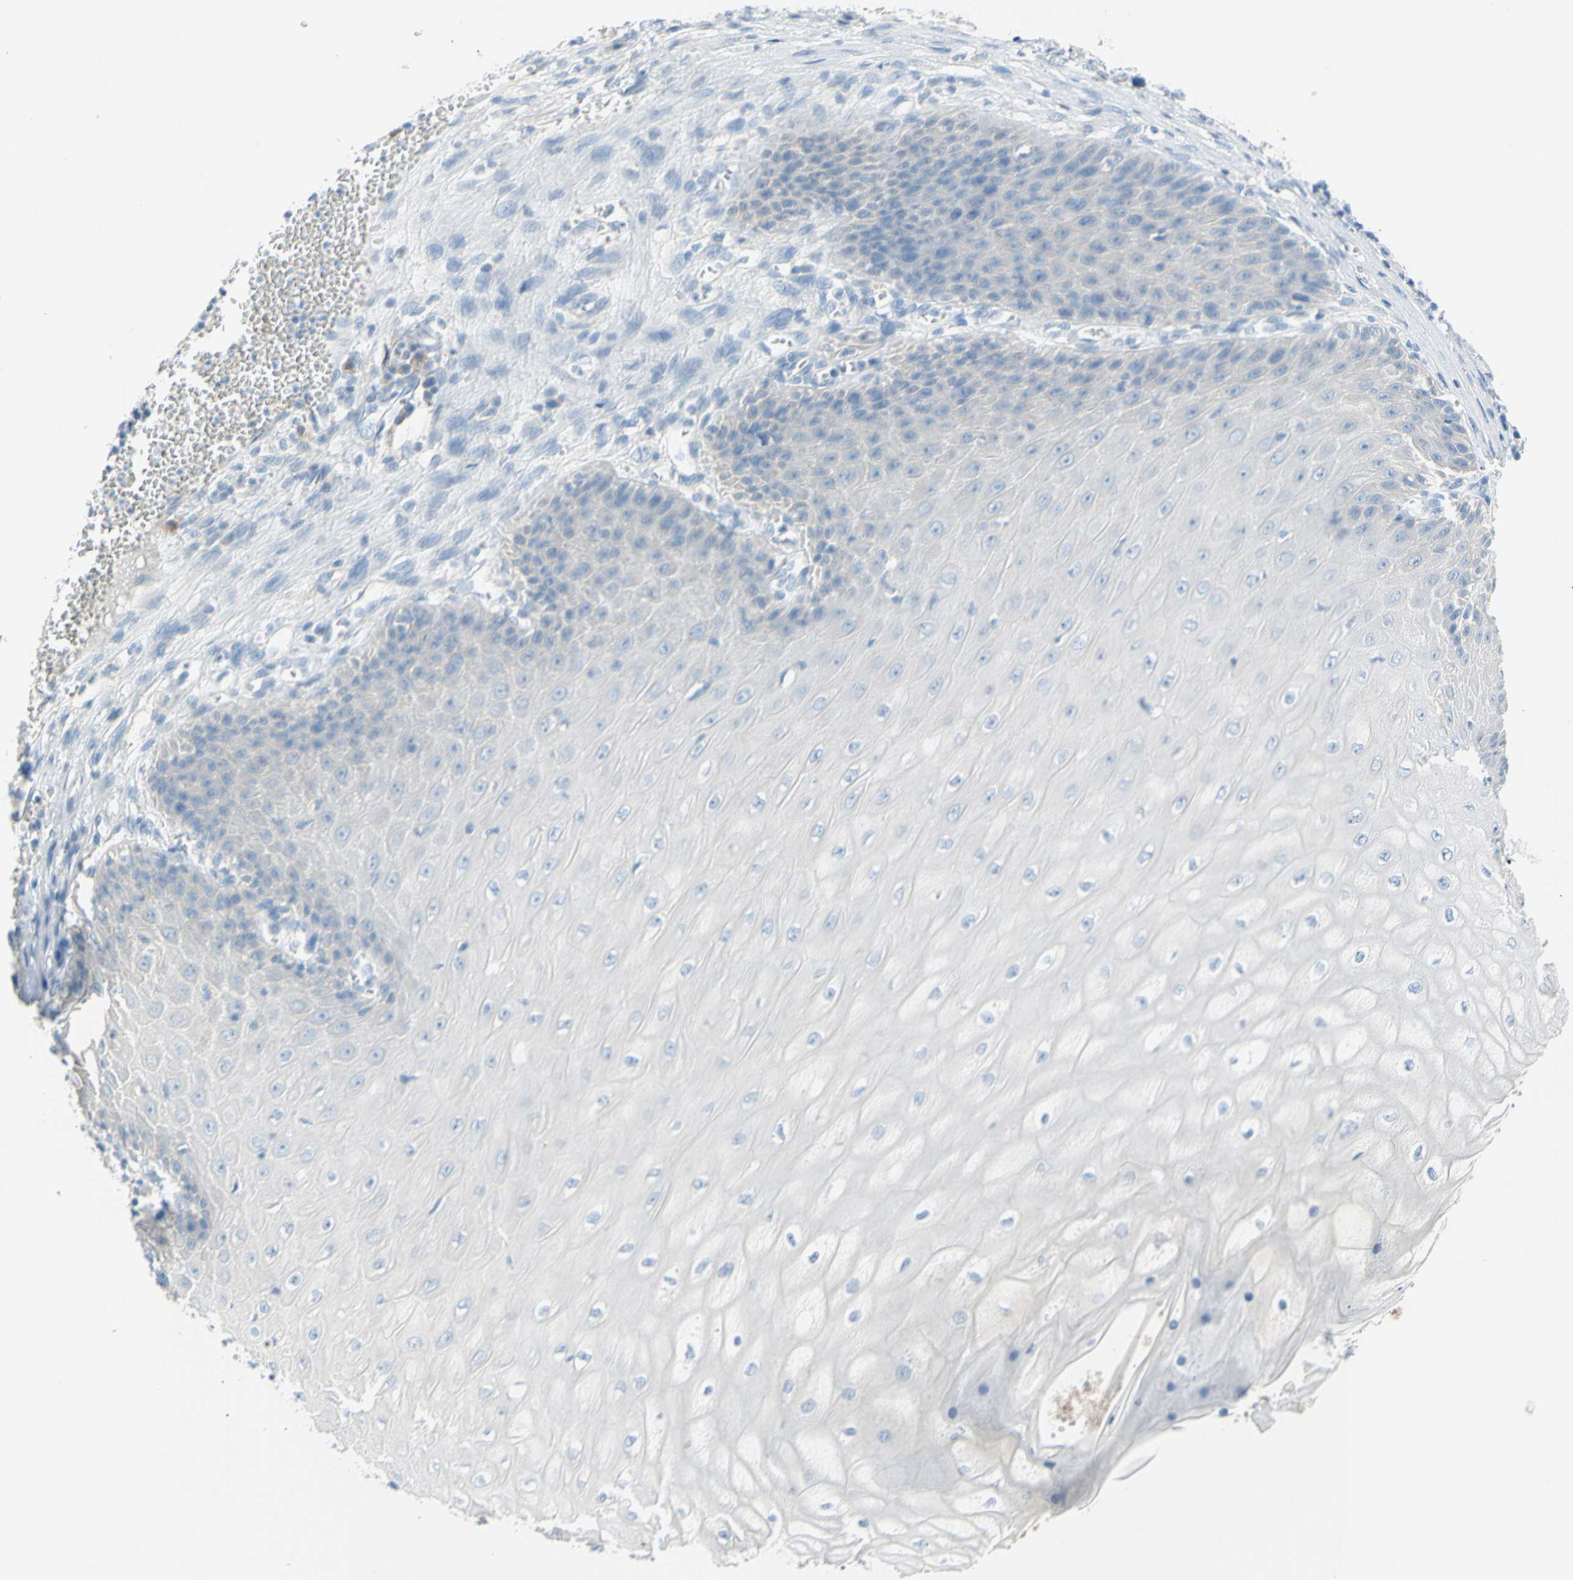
{"staining": {"intensity": "negative", "quantity": "none", "location": "none"}, "tissue": "cervical cancer", "cell_type": "Tumor cells", "image_type": "cancer", "snomed": [{"axis": "morphology", "description": "Squamous cell carcinoma, NOS"}, {"axis": "topography", "description": "Cervix"}], "caption": "There is no significant expression in tumor cells of squamous cell carcinoma (cervical).", "gene": "DCT", "patient": {"sex": "female", "age": 35}}